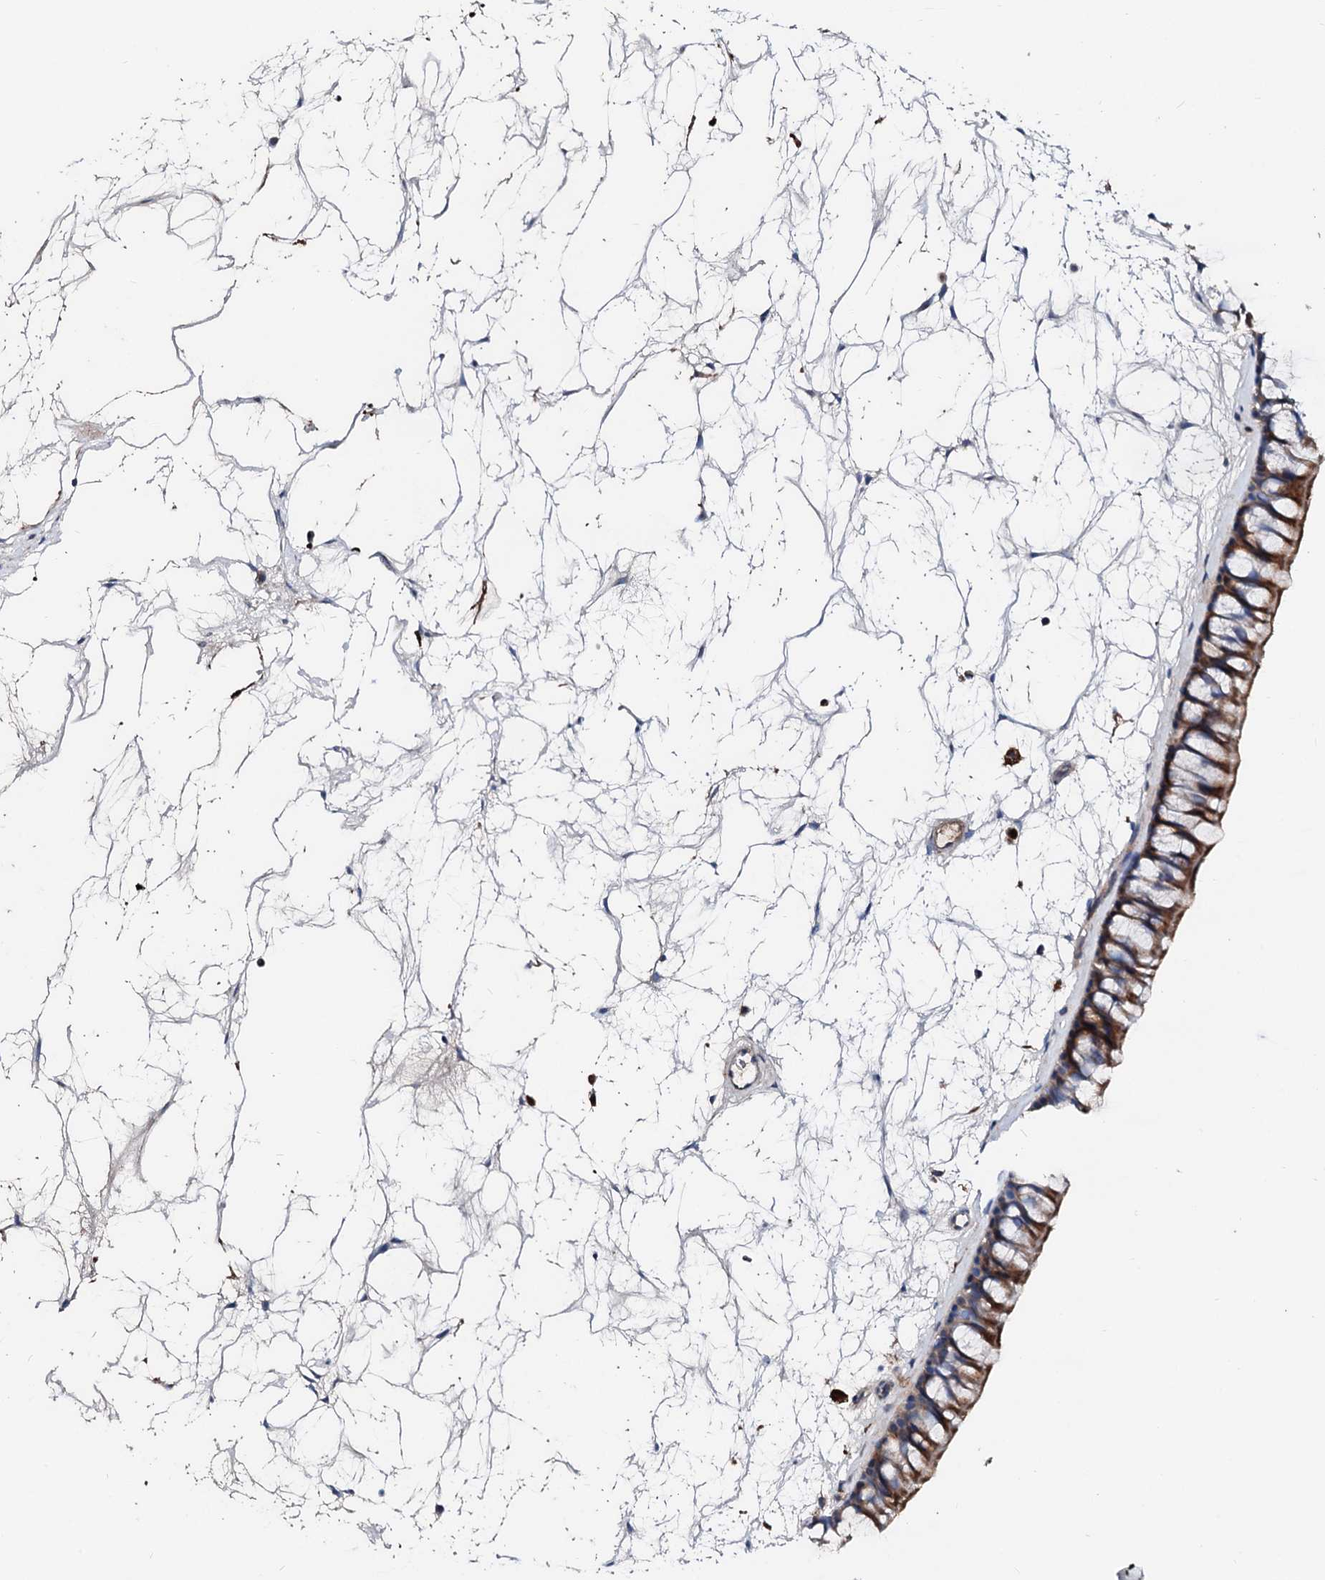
{"staining": {"intensity": "moderate", "quantity": "25%-75%", "location": "cytoplasmic/membranous"}, "tissue": "nasopharynx", "cell_type": "Respiratory epithelial cells", "image_type": "normal", "snomed": [{"axis": "morphology", "description": "Normal tissue, NOS"}, {"axis": "topography", "description": "Nasopharynx"}], "caption": "IHC of unremarkable nasopharynx demonstrates medium levels of moderate cytoplasmic/membranous staining in approximately 25%-75% of respiratory epithelial cells.", "gene": "SLC10A7", "patient": {"sex": "male", "age": 64}}